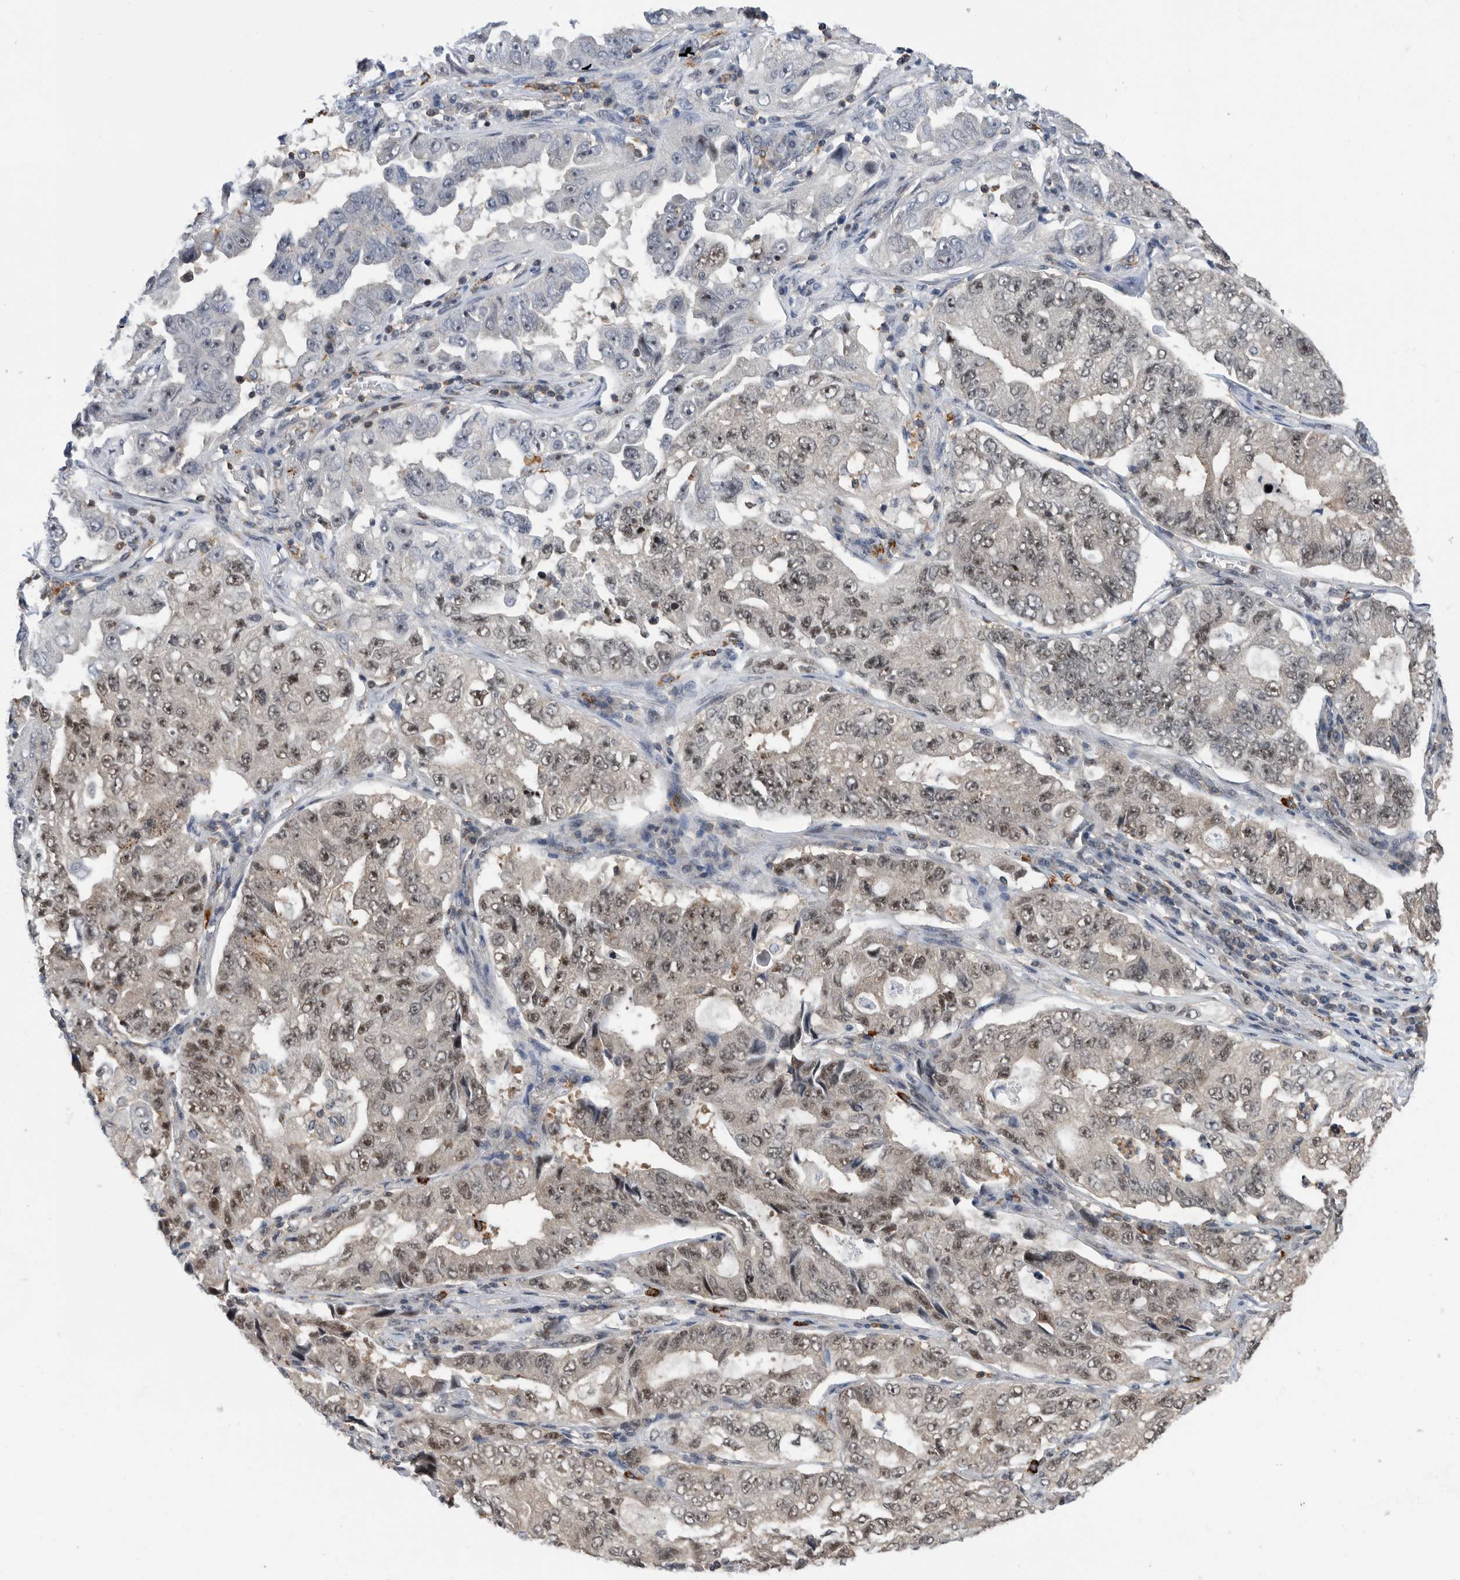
{"staining": {"intensity": "weak", "quantity": "25%-75%", "location": "nuclear"}, "tissue": "lung cancer", "cell_type": "Tumor cells", "image_type": "cancer", "snomed": [{"axis": "morphology", "description": "Adenocarcinoma, NOS"}, {"axis": "topography", "description": "Lung"}], "caption": "Lung cancer stained for a protein displays weak nuclear positivity in tumor cells.", "gene": "ZNF260", "patient": {"sex": "female", "age": 51}}